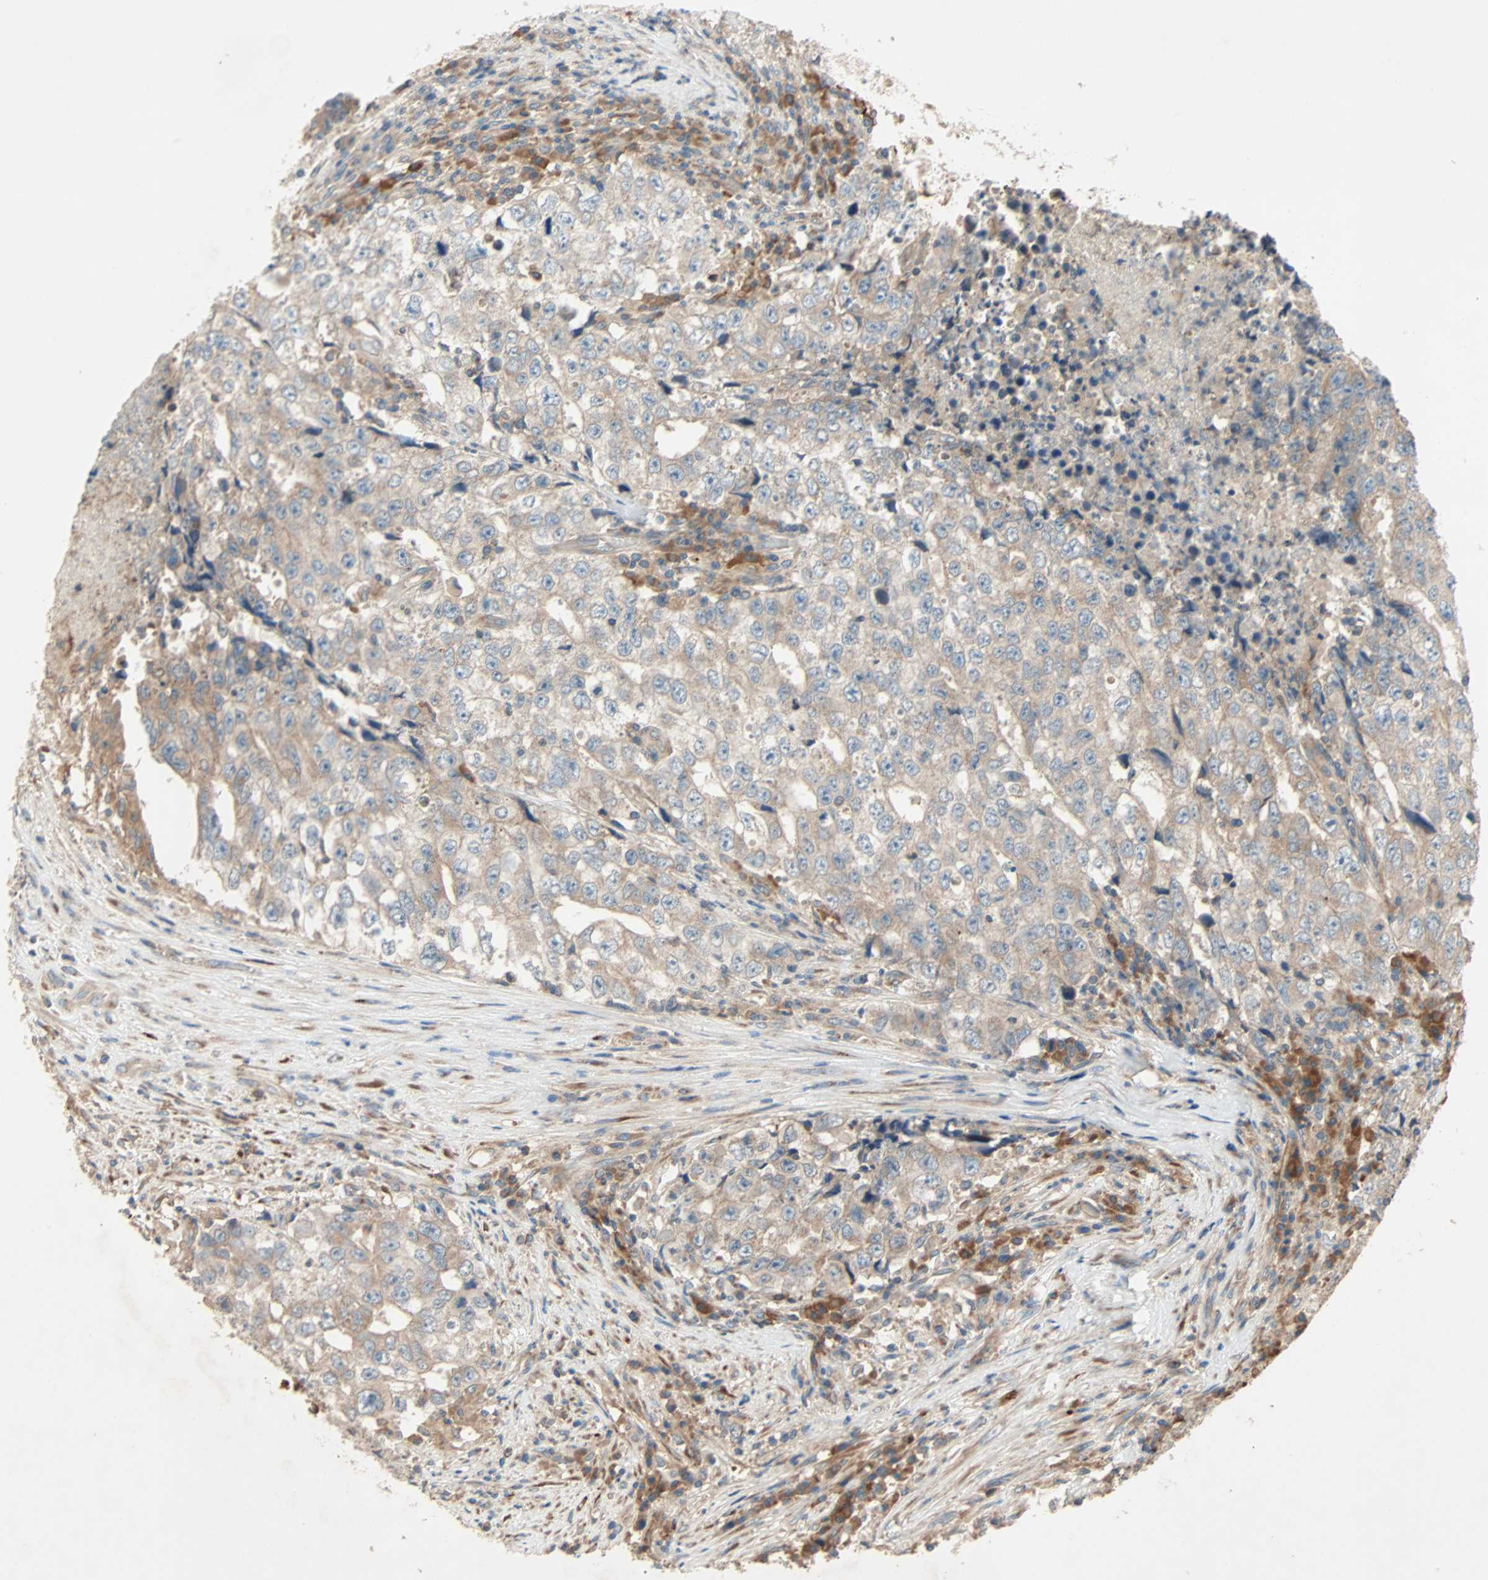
{"staining": {"intensity": "moderate", "quantity": ">75%", "location": "cytoplasmic/membranous"}, "tissue": "testis cancer", "cell_type": "Tumor cells", "image_type": "cancer", "snomed": [{"axis": "morphology", "description": "Necrosis, NOS"}, {"axis": "morphology", "description": "Carcinoma, Embryonal, NOS"}, {"axis": "topography", "description": "Testis"}], "caption": "IHC of human embryonal carcinoma (testis) reveals medium levels of moderate cytoplasmic/membranous expression in about >75% of tumor cells. (brown staining indicates protein expression, while blue staining denotes nuclei).", "gene": "XYLT1", "patient": {"sex": "male", "age": 19}}